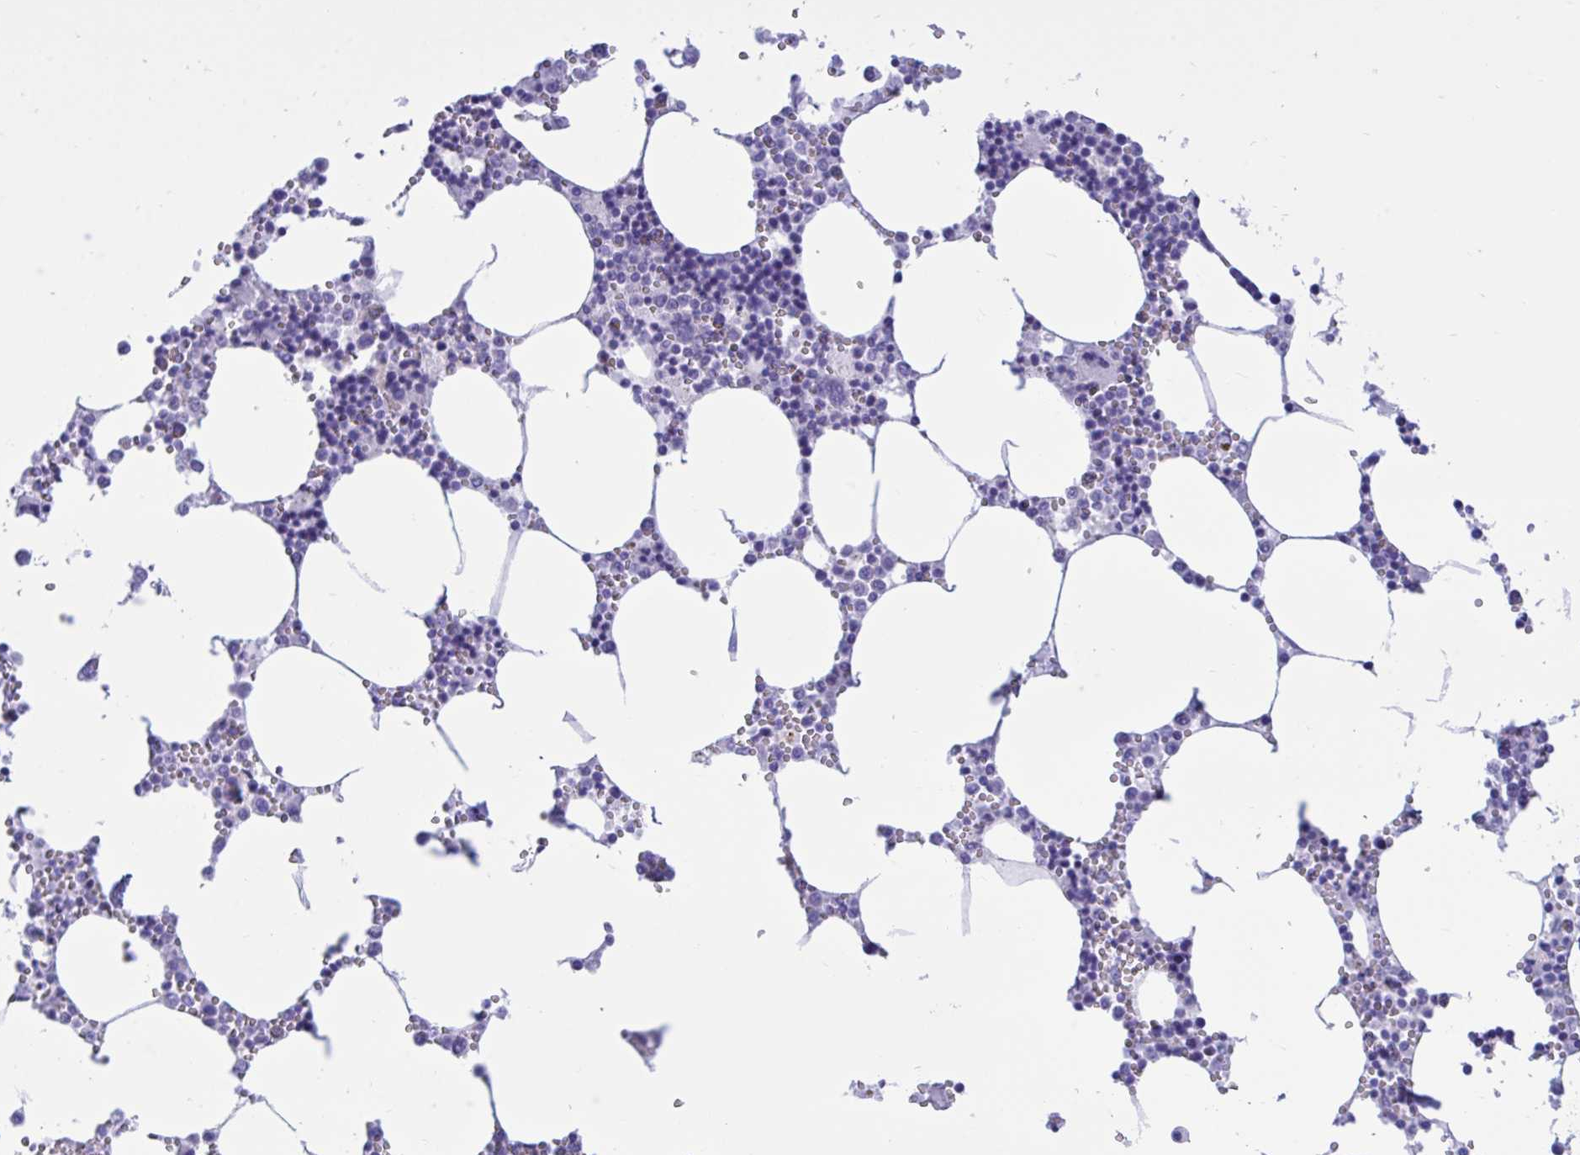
{"staining": {"intensity": "negative", "quantity": "none", "location": "none"}, "tissue": "bone marrow", "cell_type": "Hematopoietic cells", "image_type": "normal", "snomed": [{"axis": "morphology", "description": "Normal tissue, NOS"}, {"axis": "topography", "description": "Bone marrow"}], "caption": "Bone marrow stained for a protein using IHC displays no staining hematopoietic cells.", "gene": "BEX5", "patient": {"sex": "male", "age": 54}}